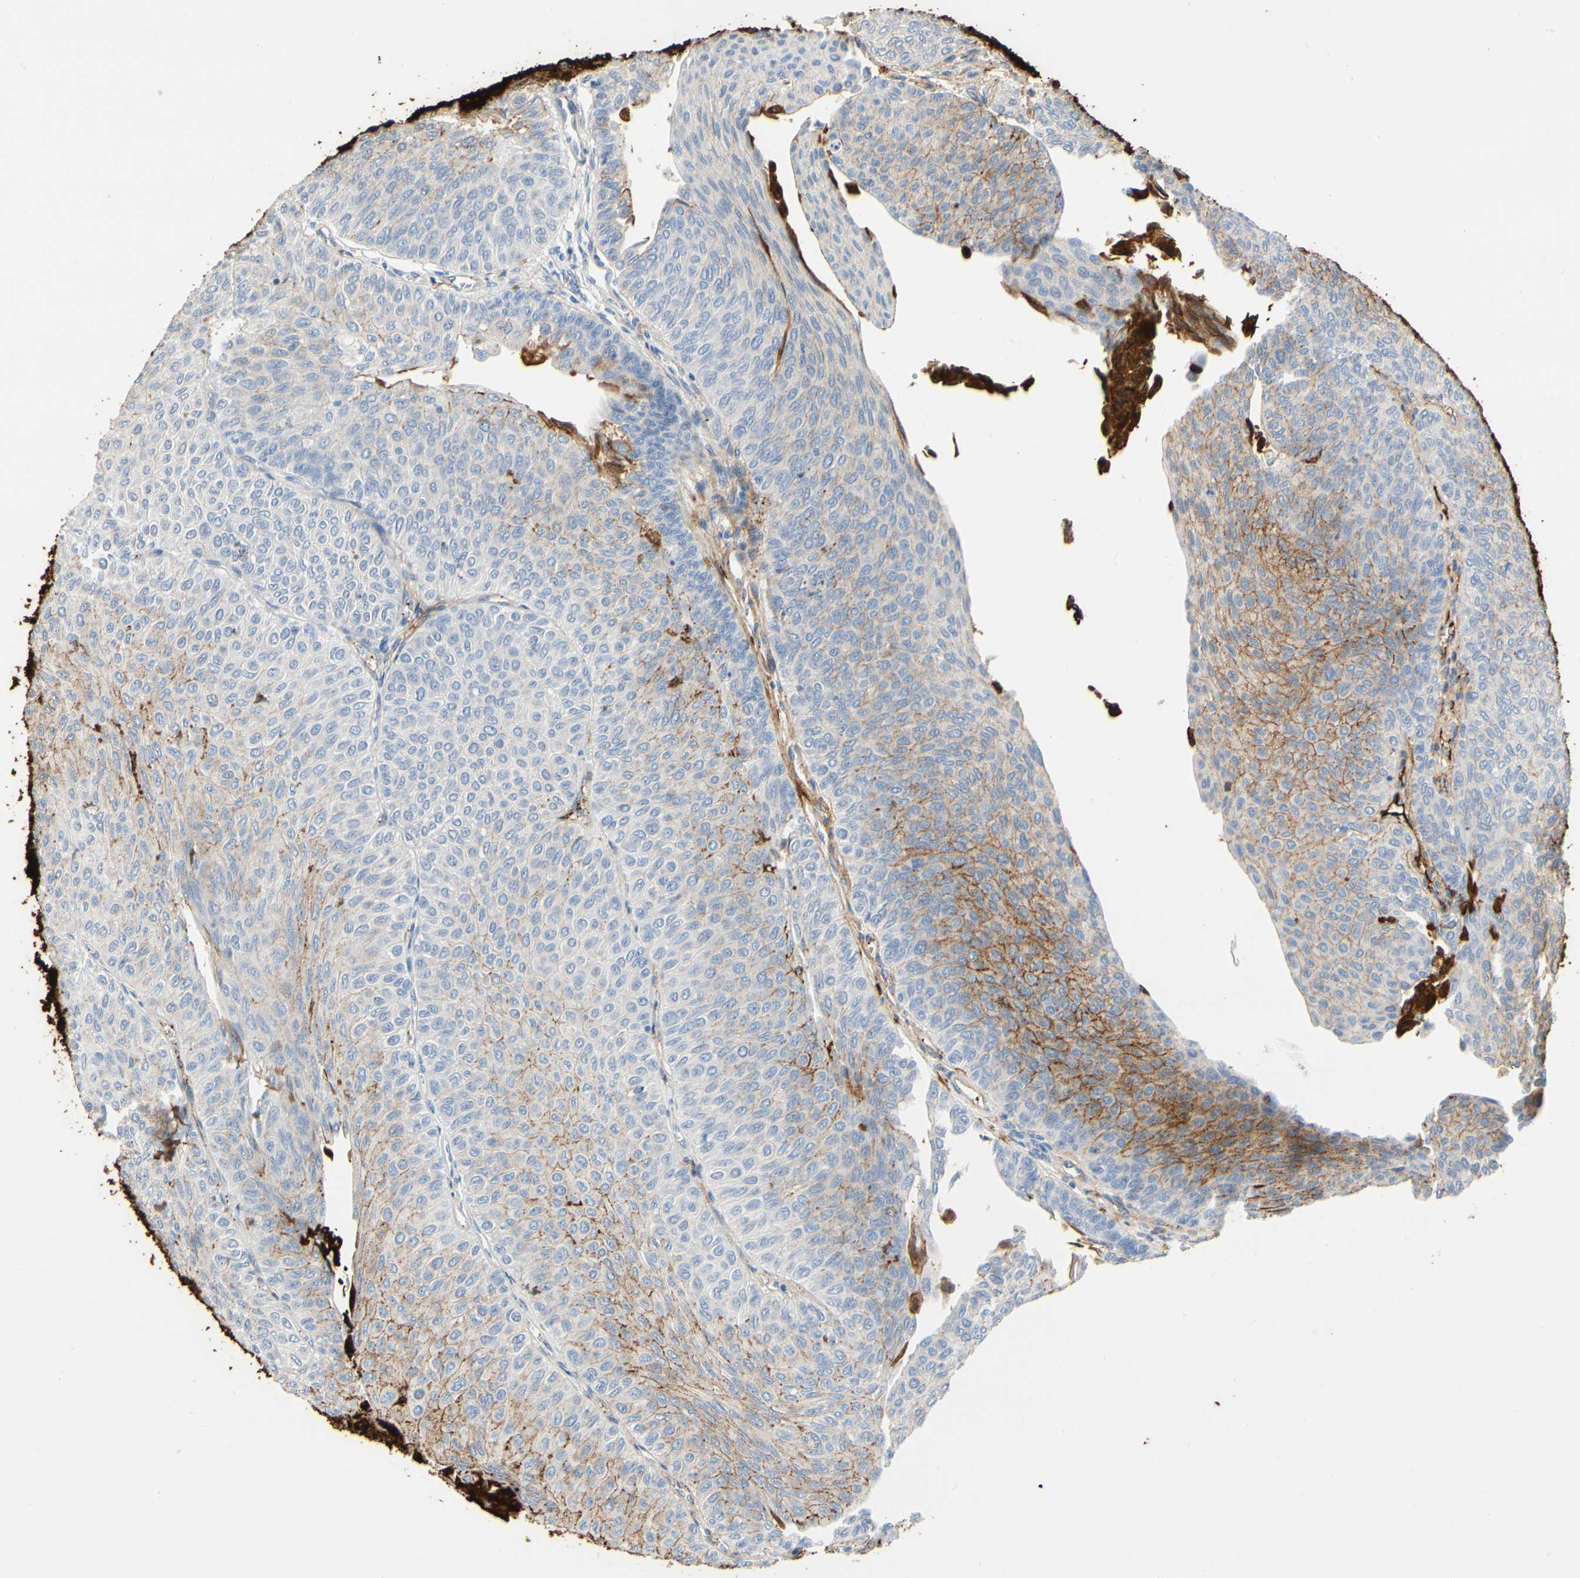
{"staining": {"intensity": "weak", "quantity": "25%-75%", "location": "cytoplasmic/membranous"}, "tissue": "urothelial cancer", "cell_type": "Tumor cells", "image_type": "cancer", "snomed": [{"axis": "morphology", "description": "Urothelial carcinoma, Low grade"}, {"axis": "topography", "description": "Urinary bladder"}], "caption": "Protein staining displays weak cytoplasmic/membranous staining in about 25%-75% of tumor cells in urothelial cancer.", "gene": "FGB", "patient": {"sex": "male", "age": 78}}